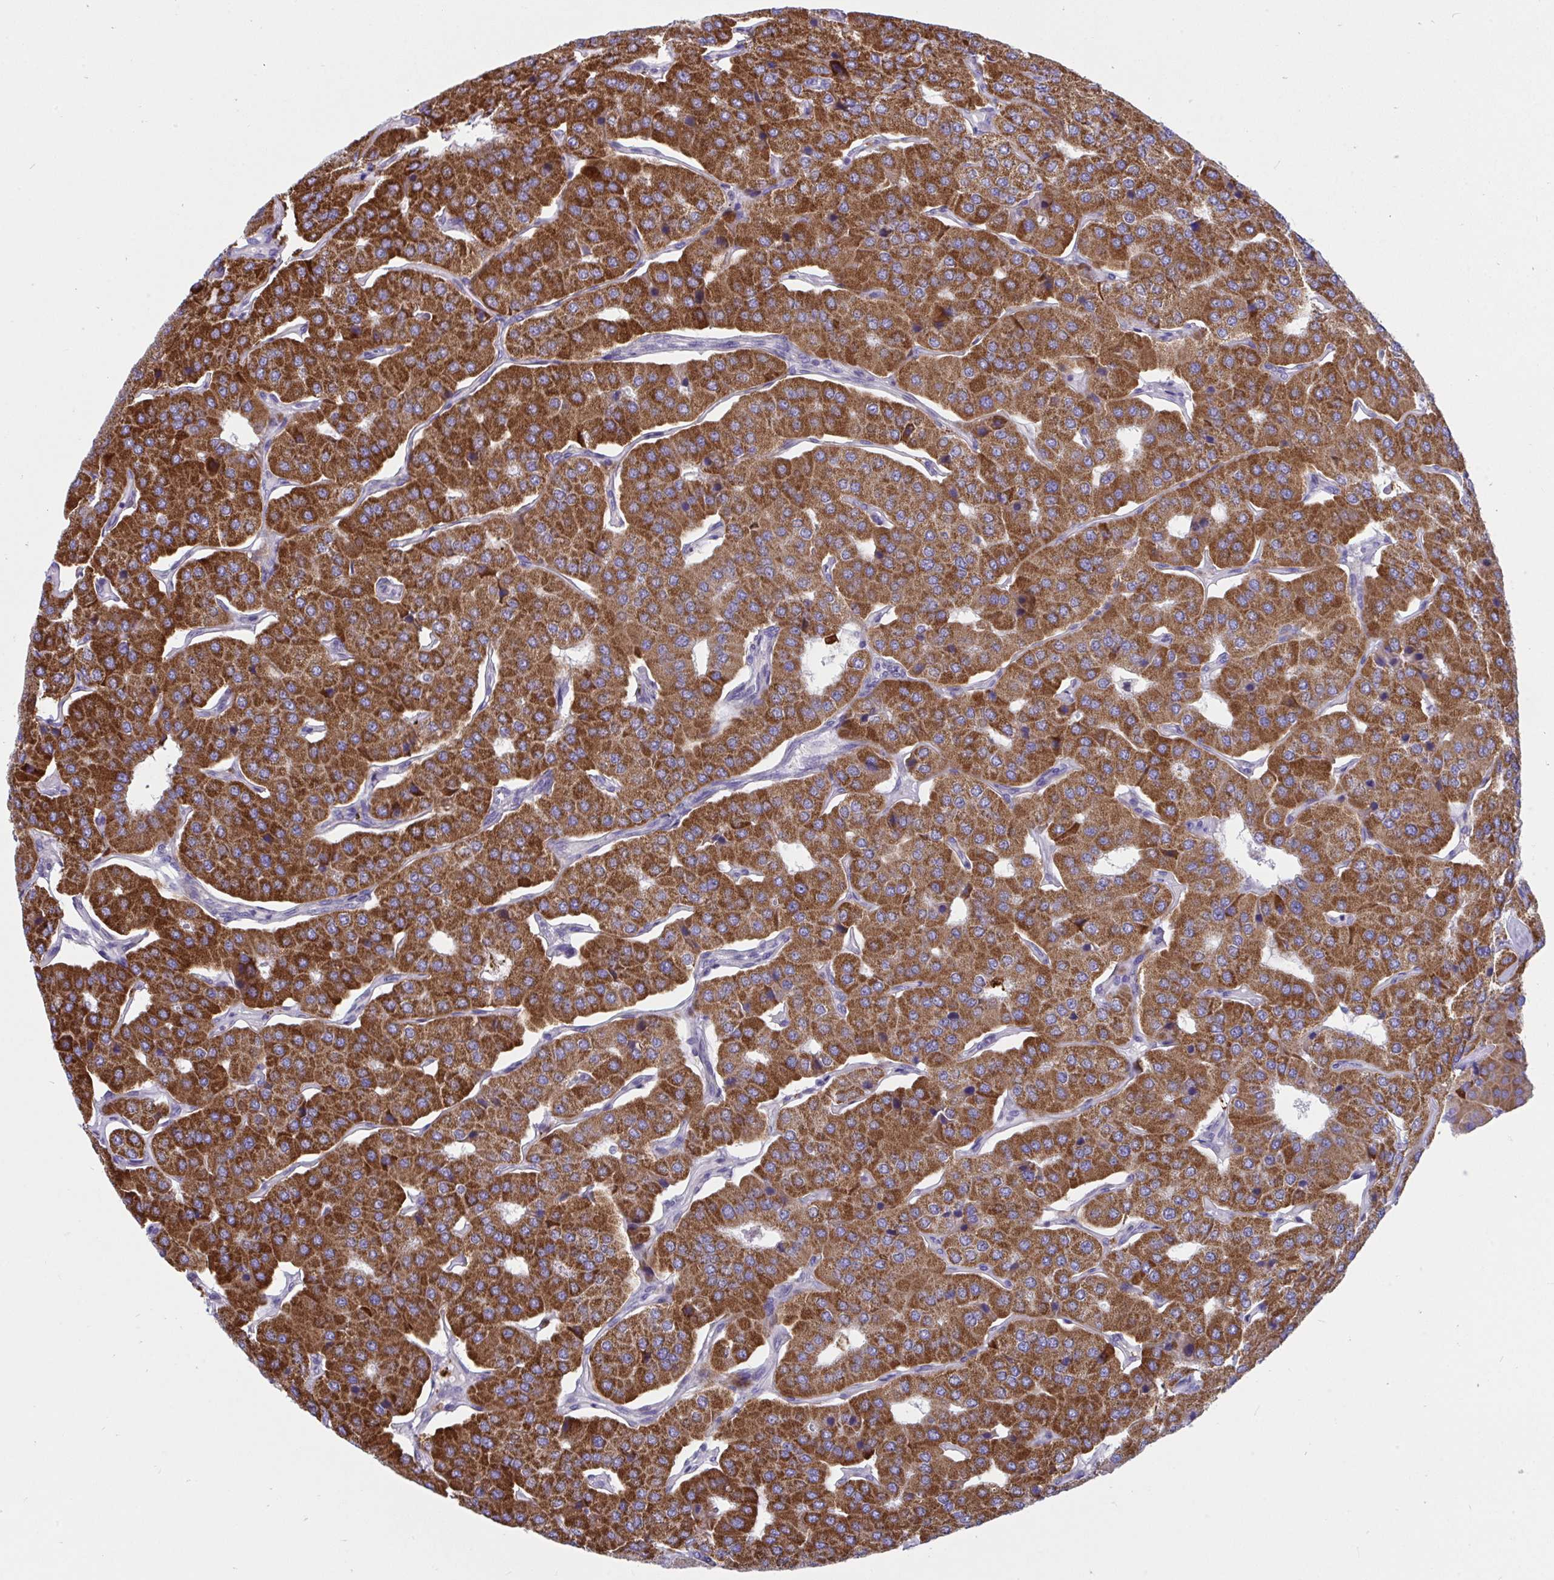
{"staining": {"intensity": "strong", "quantity": ">75%", "location": "cytoplasmic/membranous"}, "tissue": "parathyroid gland", "cell_type": "Glandular cells", "image_type": "normal", "snomed": [{"axis": "morphology", "description": "Normal tissue, NOS"}, {"axis": "morphology", "description": "Adenoma, NOS"}, {"axis": "topography", "description": "Parathyroid gland"}], "caption": "An image of parathyroid gland stained for a protein exhibits strong cytoplasmic/membranous brown staining in glandular cells.", "gene": "DTX3", "patient": {"sex": "female", "age": 86}}